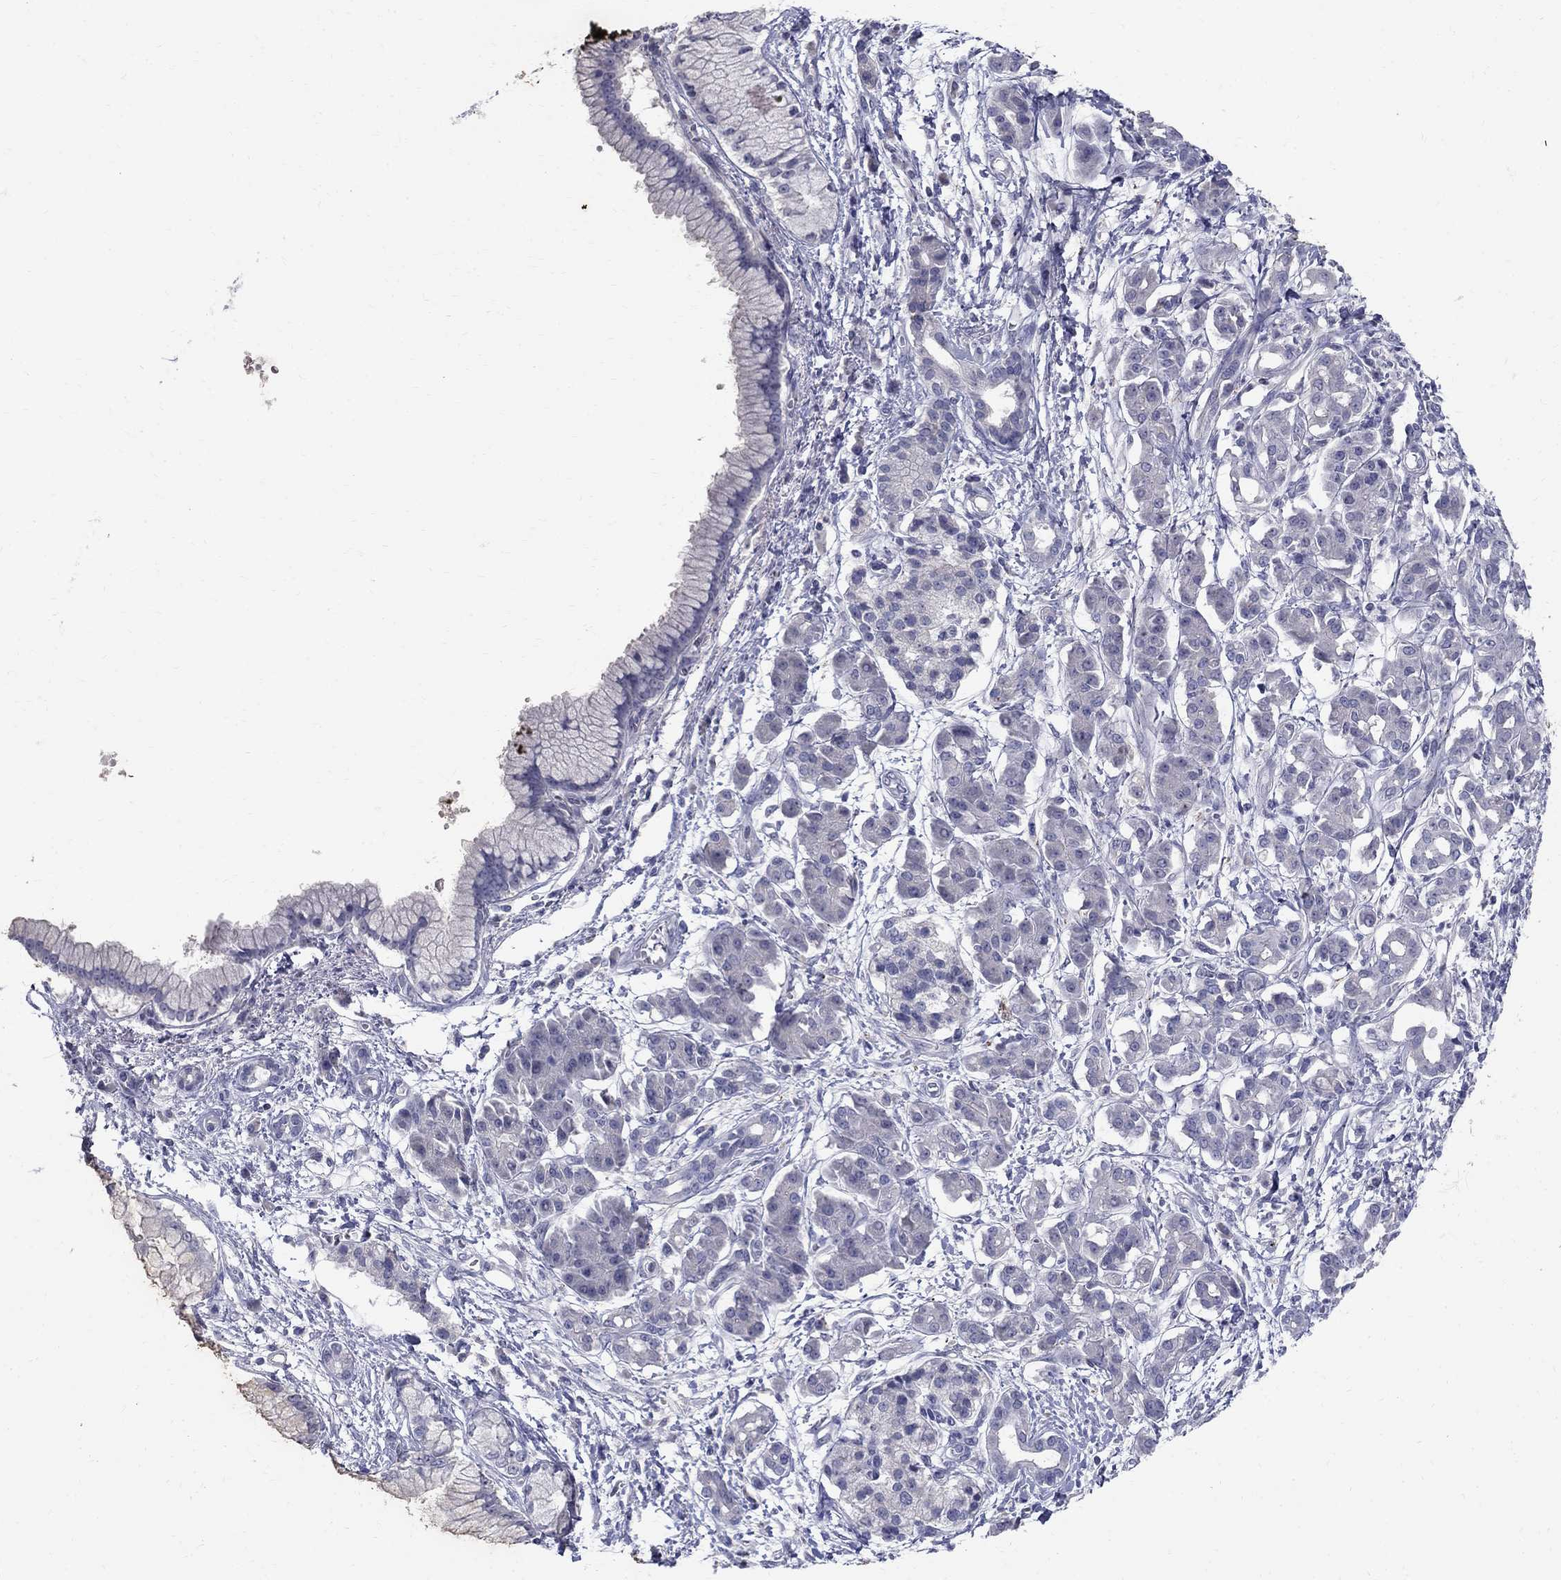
{"staining": {"intensity": "negative", "quantity": "none", "location": "none"}, "tissue": "pancreatic cancer", "cell_type": "Tumor cells", "image_type": "cancer", "snomed": [{"axis": "morphology", "description": "Adenocarcinoma, NOS"}, {"axis": "topography", "description": "Pancreas"}], "caption": "The photomicrograph displays no staining of tumor cells in adenocarcinoma (pancreatic).", "gene": "TP53TG5", "patient": {"sex": "male", "age": 72}}